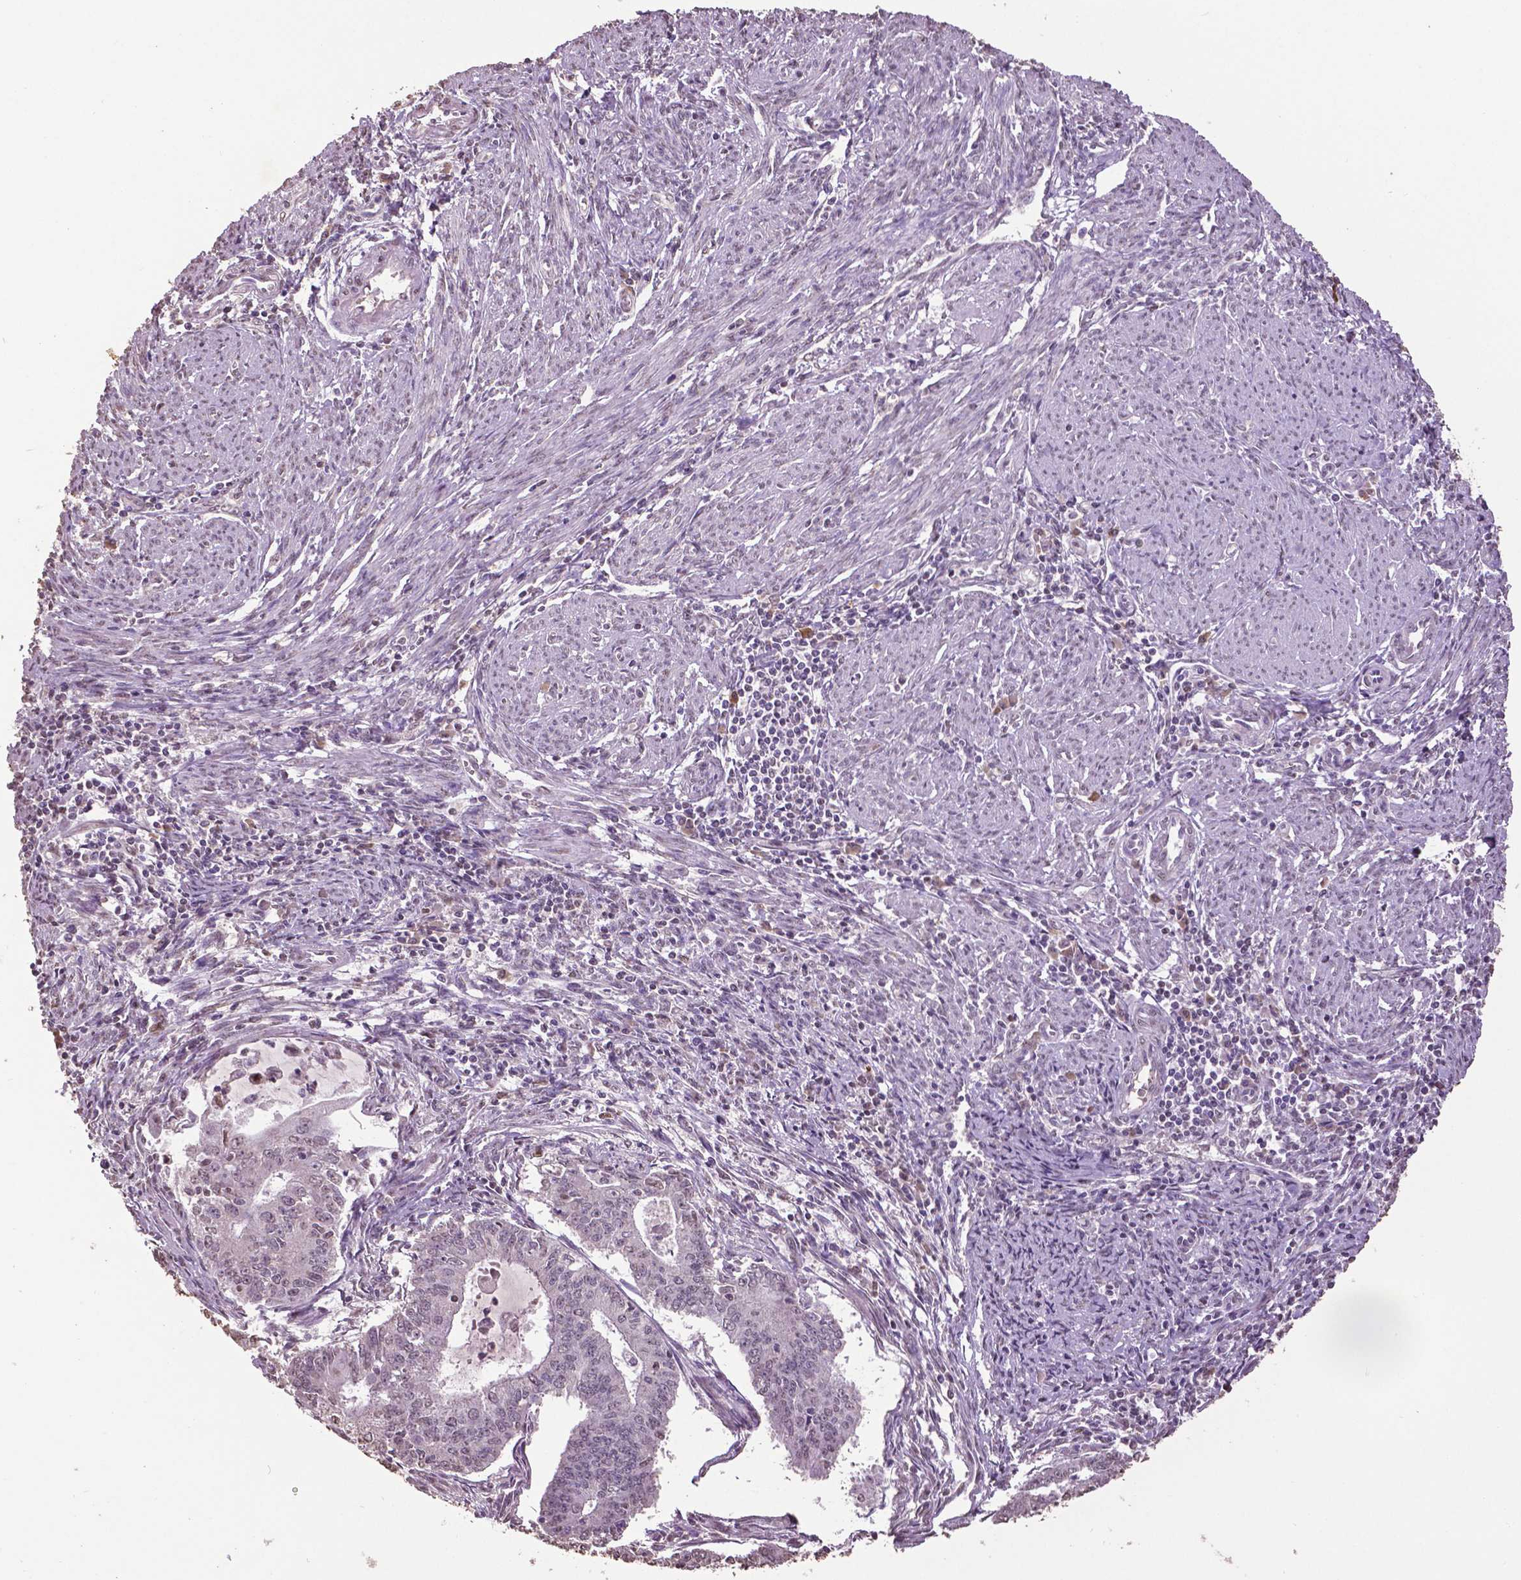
{"staining": {"intensity": "negative", "quantity": "none", "location": "none"}, "tissue": "endometrial cancer", "cell_type": "Tumor cells", "image_type": "cancer", "snomed": [{"axis": "morphology", "description": "Adenocarcinoma, NOS"}, {"axis": "topography", "description": "Endometrium"}], "caption": "Tumor cells are negative for brown protein staining in adenocarcinoma (endometrial).", "gene": "RUNX3", "patient": {"sex": "female", "age": 61}}